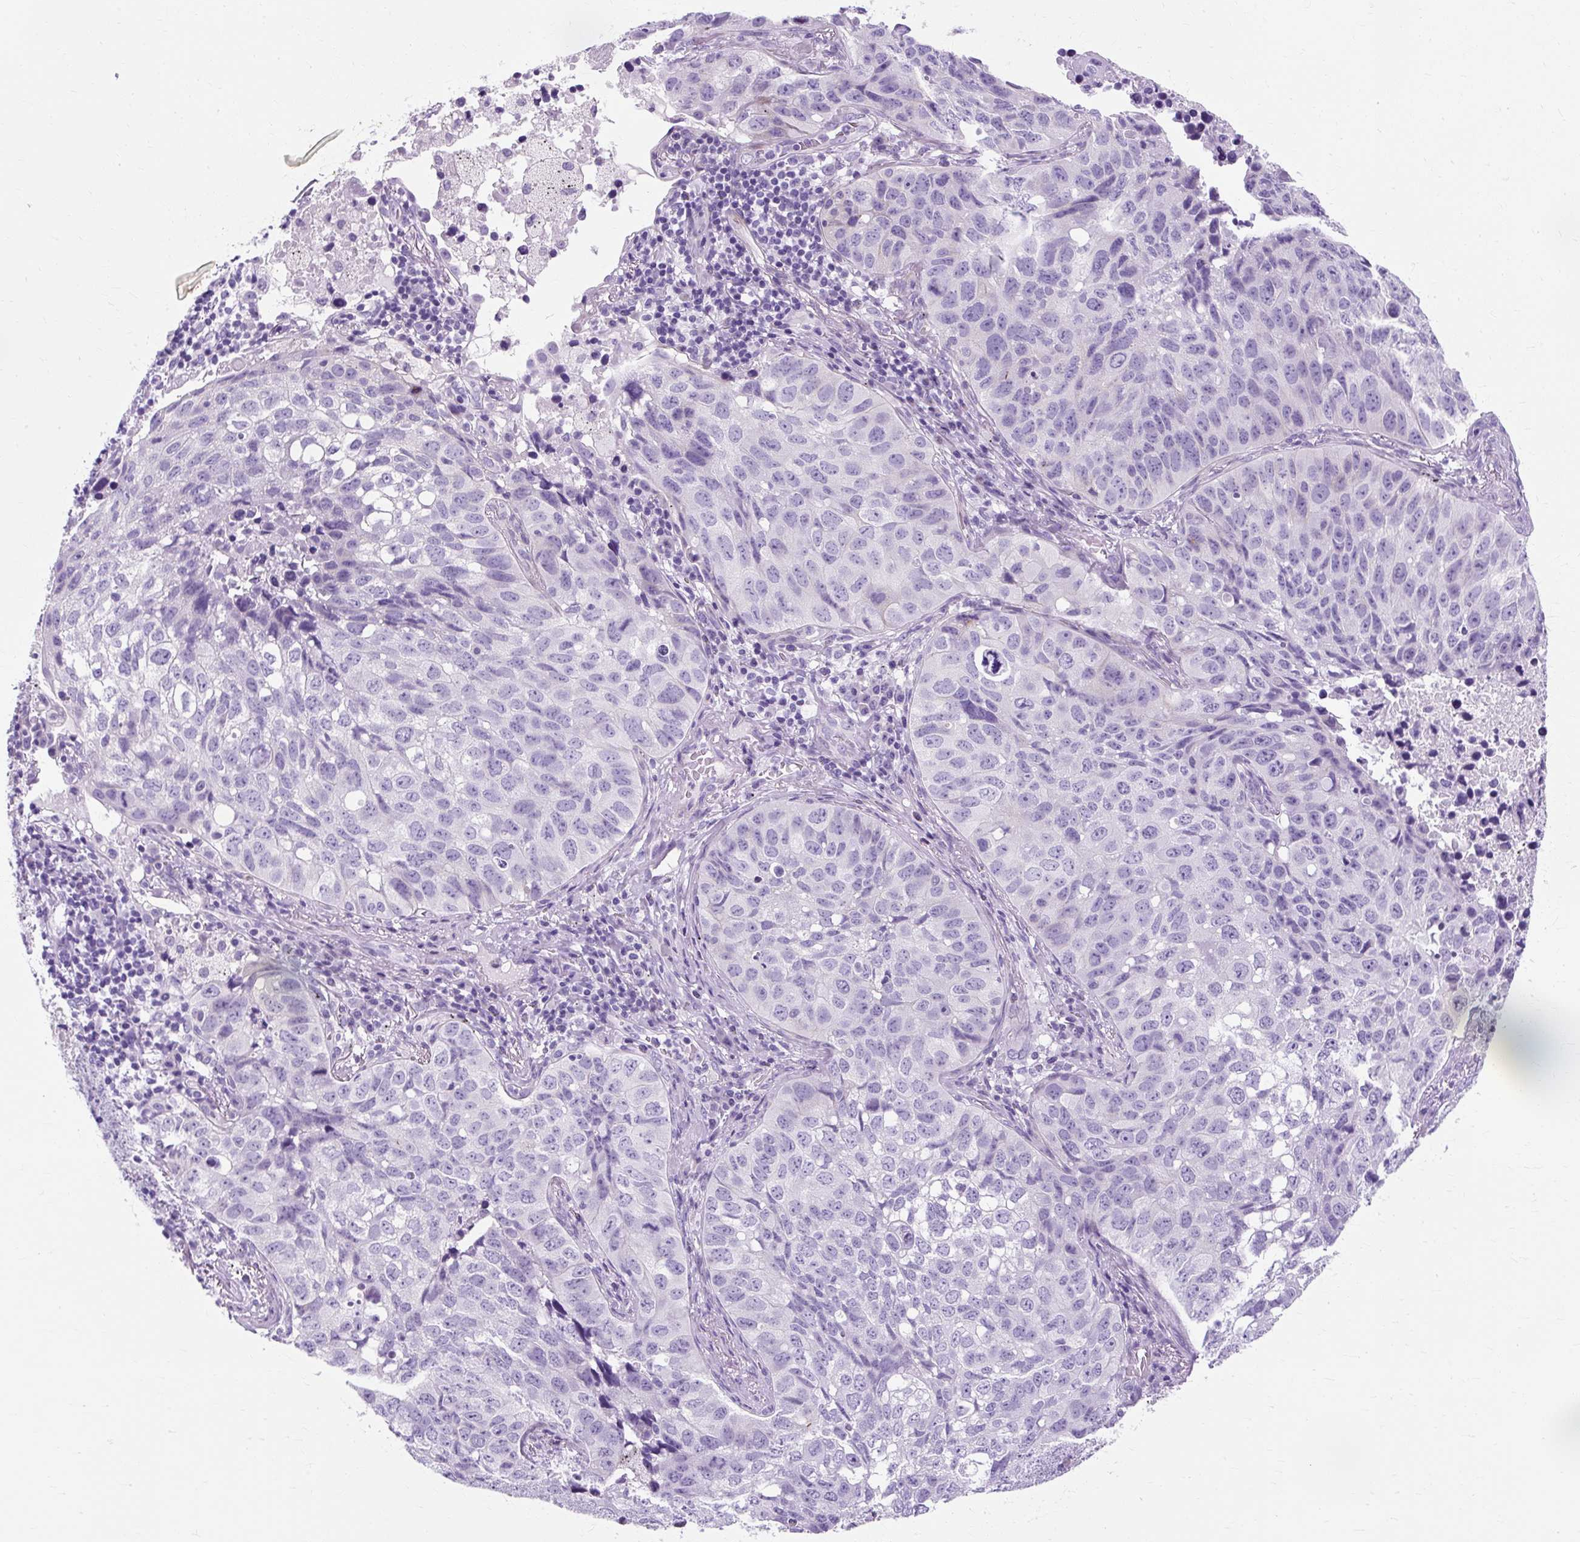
{"staining": {"intensity": "negative", "quantity": "none", "location": "none"}, "tissue": "lung cancer", "cell_type": "Tumor cells", "image_type": "cancer", "snomed": [{"axis": "morphology", "description": "Squamous cell carcinoma, NOS"}, {"axis": "topography", "description": "Lung"}], "caption": "This is an IHC photomicrograph of squamous cell carcinoma (lung). There is no staining in tumor cells.", "gene": "TMEM89", "patient": {"sex": "male", "age": 60}}